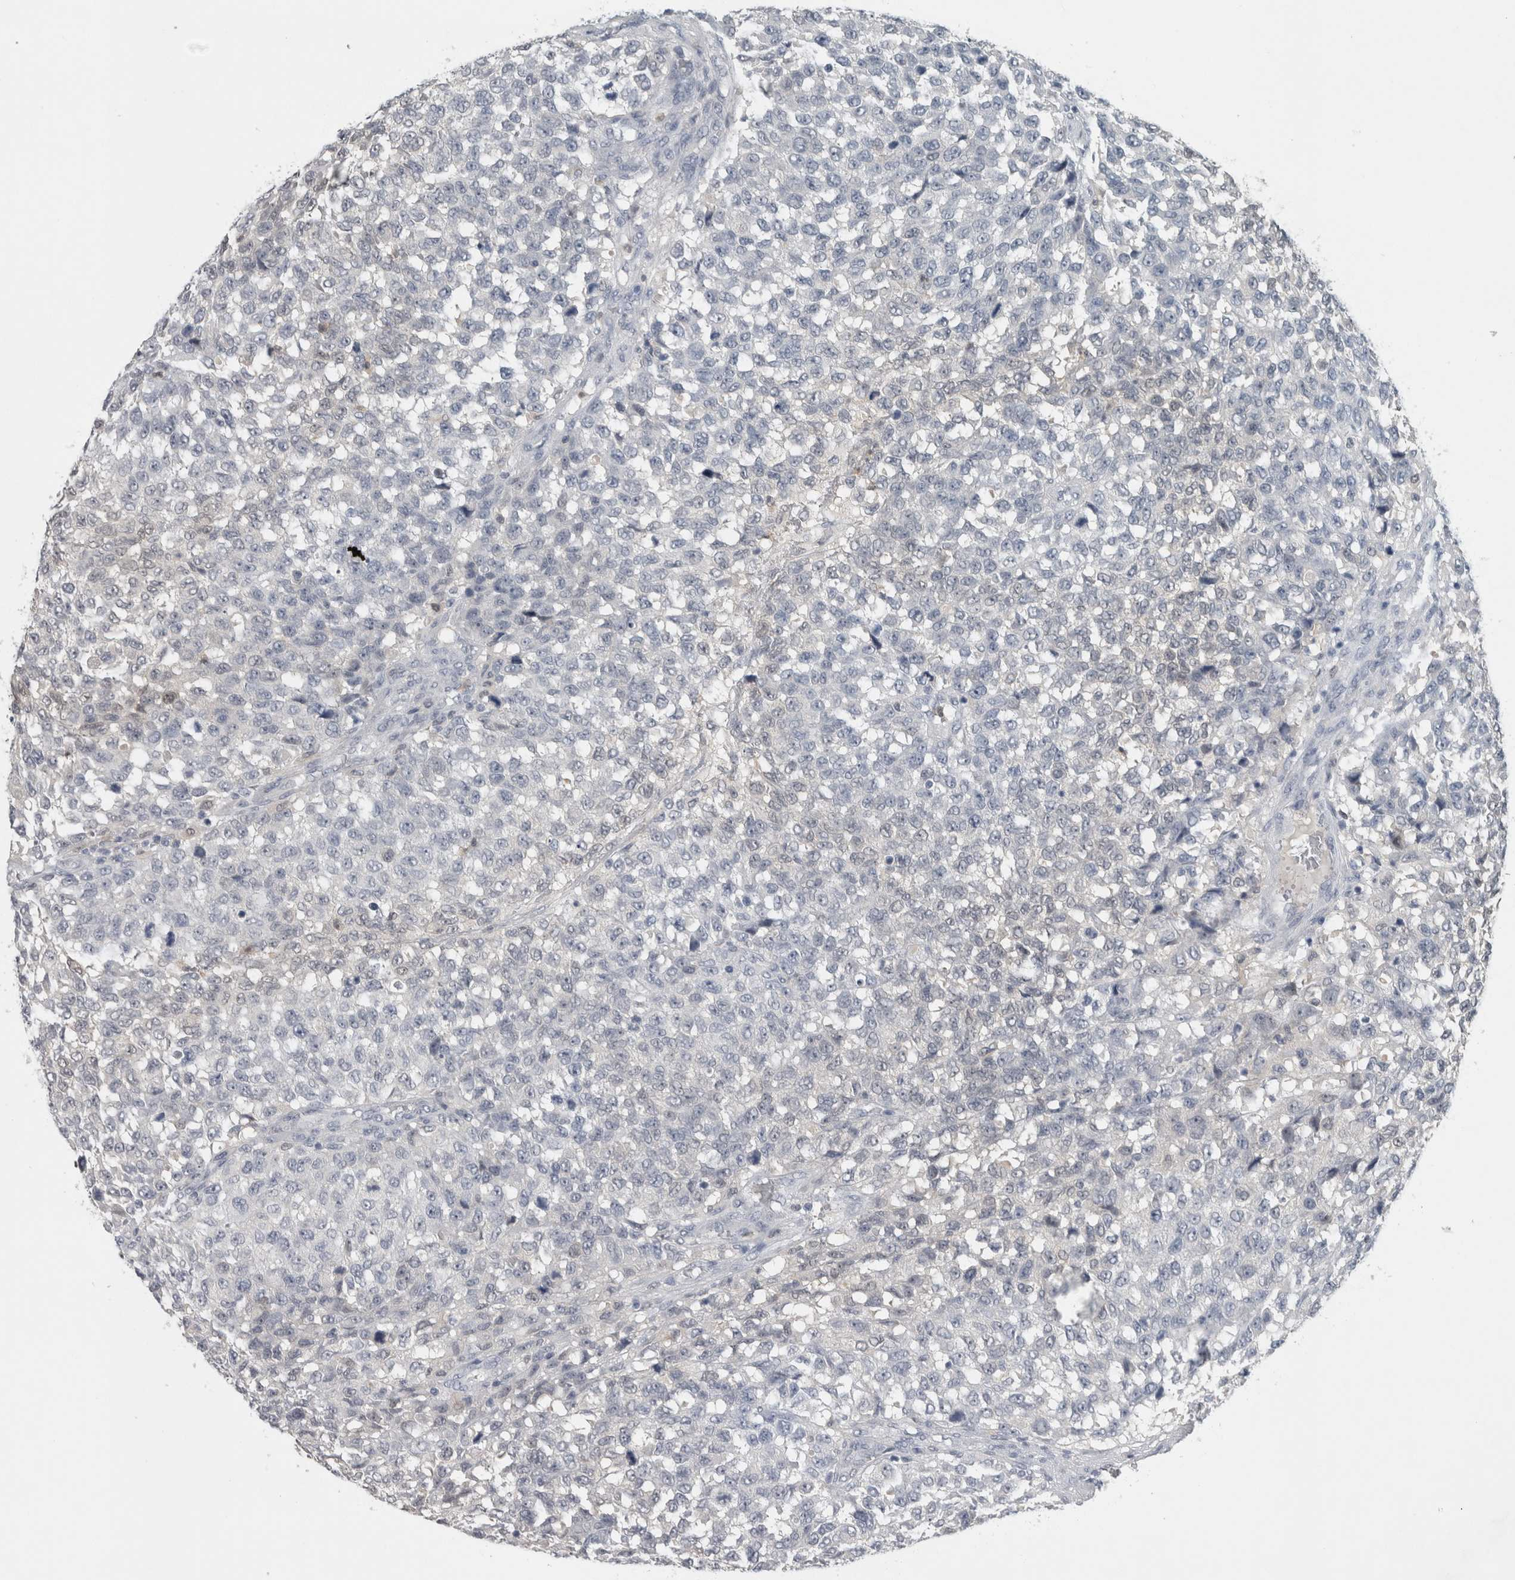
{"staining": {"intensity": "negative", "quantity": "none", "location": "none"}, "tissue": "testis cancer", "cell_type": "Tumor cells", "image_type": "cancer", "snomed": [{"axis": "morphology", "description": "Seminoma, NOS"}, {"axis": "topography", "description": "Testis"}], "caption": "Seminoma (testis) was stained to show a protein in brown. There is no significant positivity in tumor cells. (IHC, brightfield microscopy, high magnification).", "gene": "NAPRT", "patient": {"sex": "male", "age": 59}}